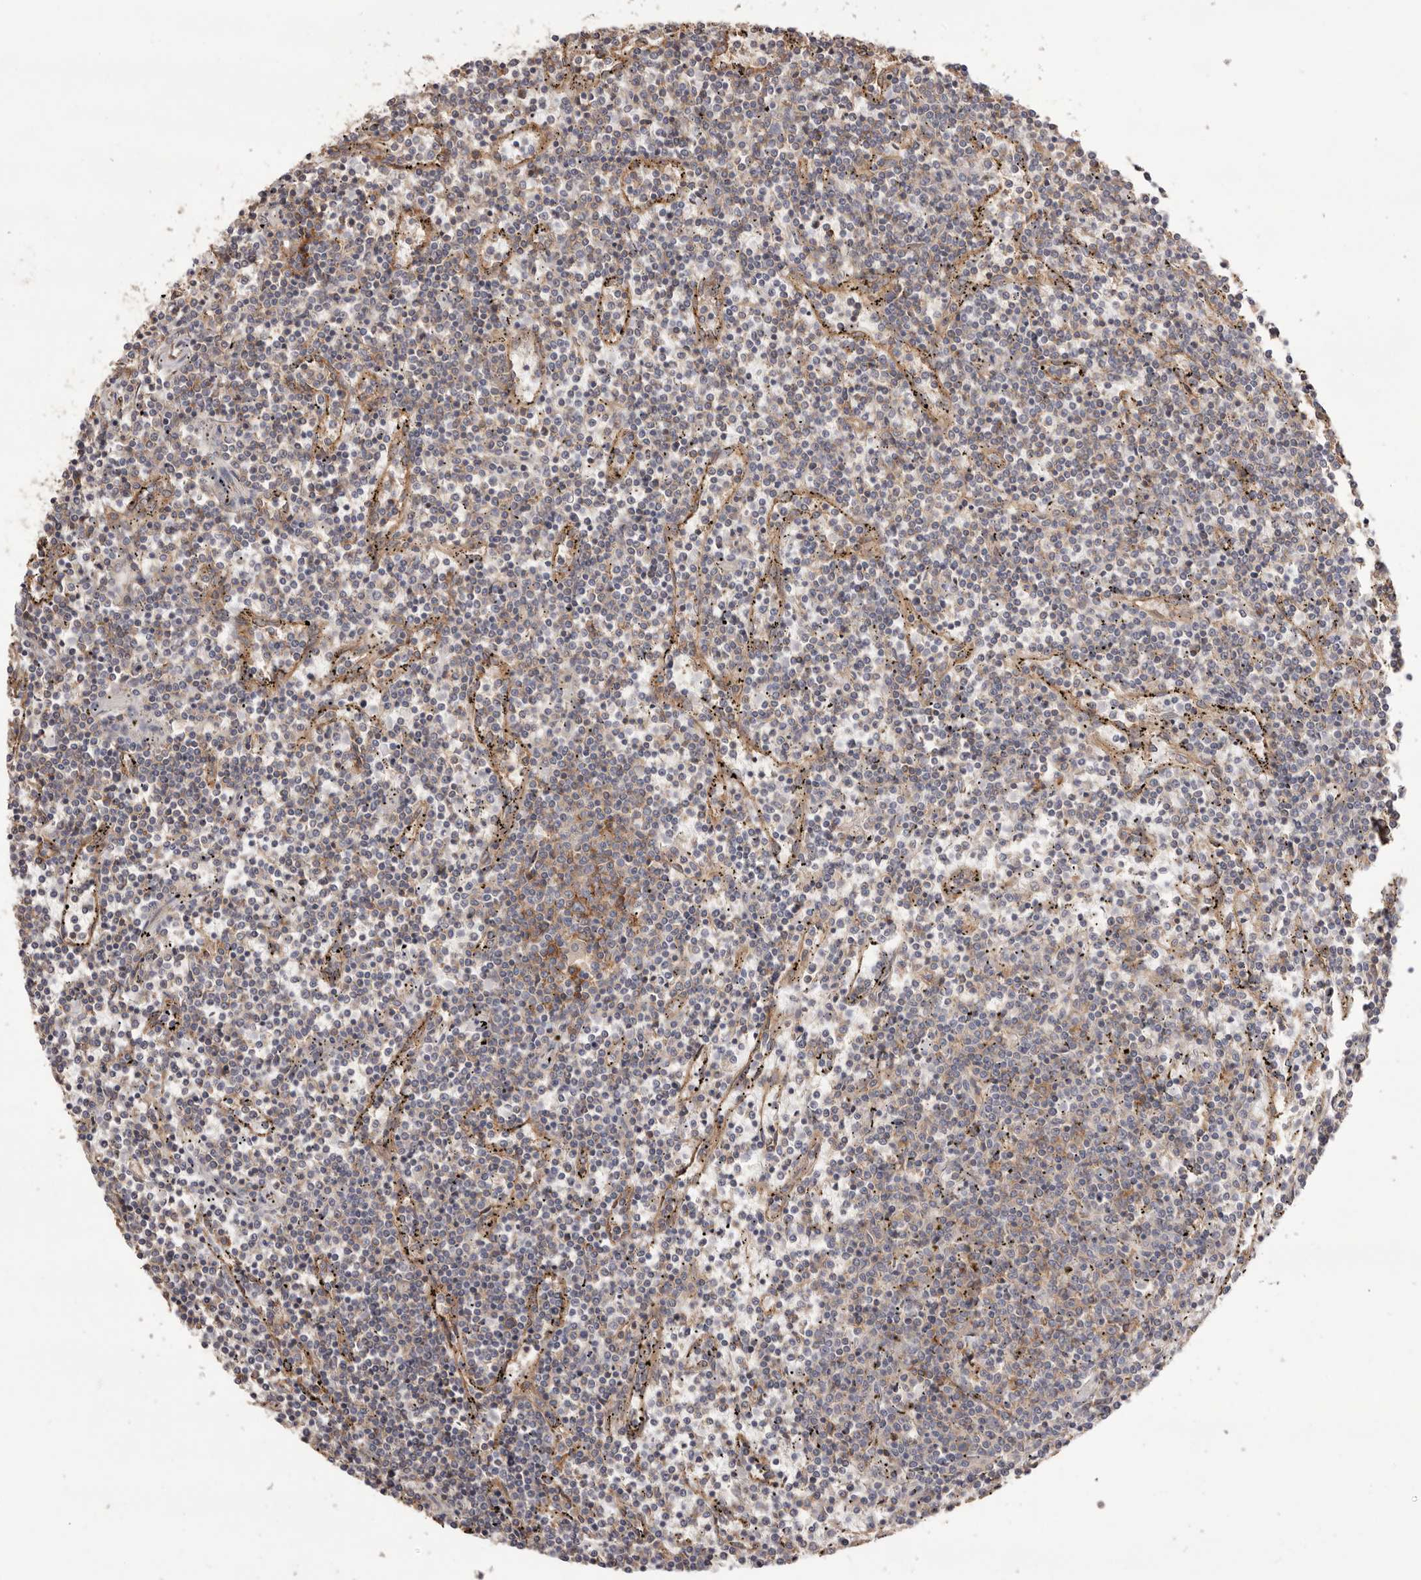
{"staining": {"intensity": "weak", "quantity": "<25%", "location": "cytoplasmic/membranous"}, "tissue": "lymphoma", "cell_type": "Tumor cells", "image_type": "cancer", "snomed": [{"axis": "morphology", "description": "Malignant lymphoma, non-Hodgkin's type, Low grade"}, {"axis": "topography", "description": "Spleen"}], "caption": "Immunohistochemistry (IHC) photomicrograph of neoplastic tissue: human lymphoma stained with DAB demonstrates no significant protein expression in tumor cells. The staining was performed using DAB (3,3'-diaminobenzidine) to visualize the protein expression in brown, while the nuclei were stained in blue with hematoxylin (Magnification: 20x).", "gene": "MMACHC", "patient": {"sex": "female", "age": 50}}